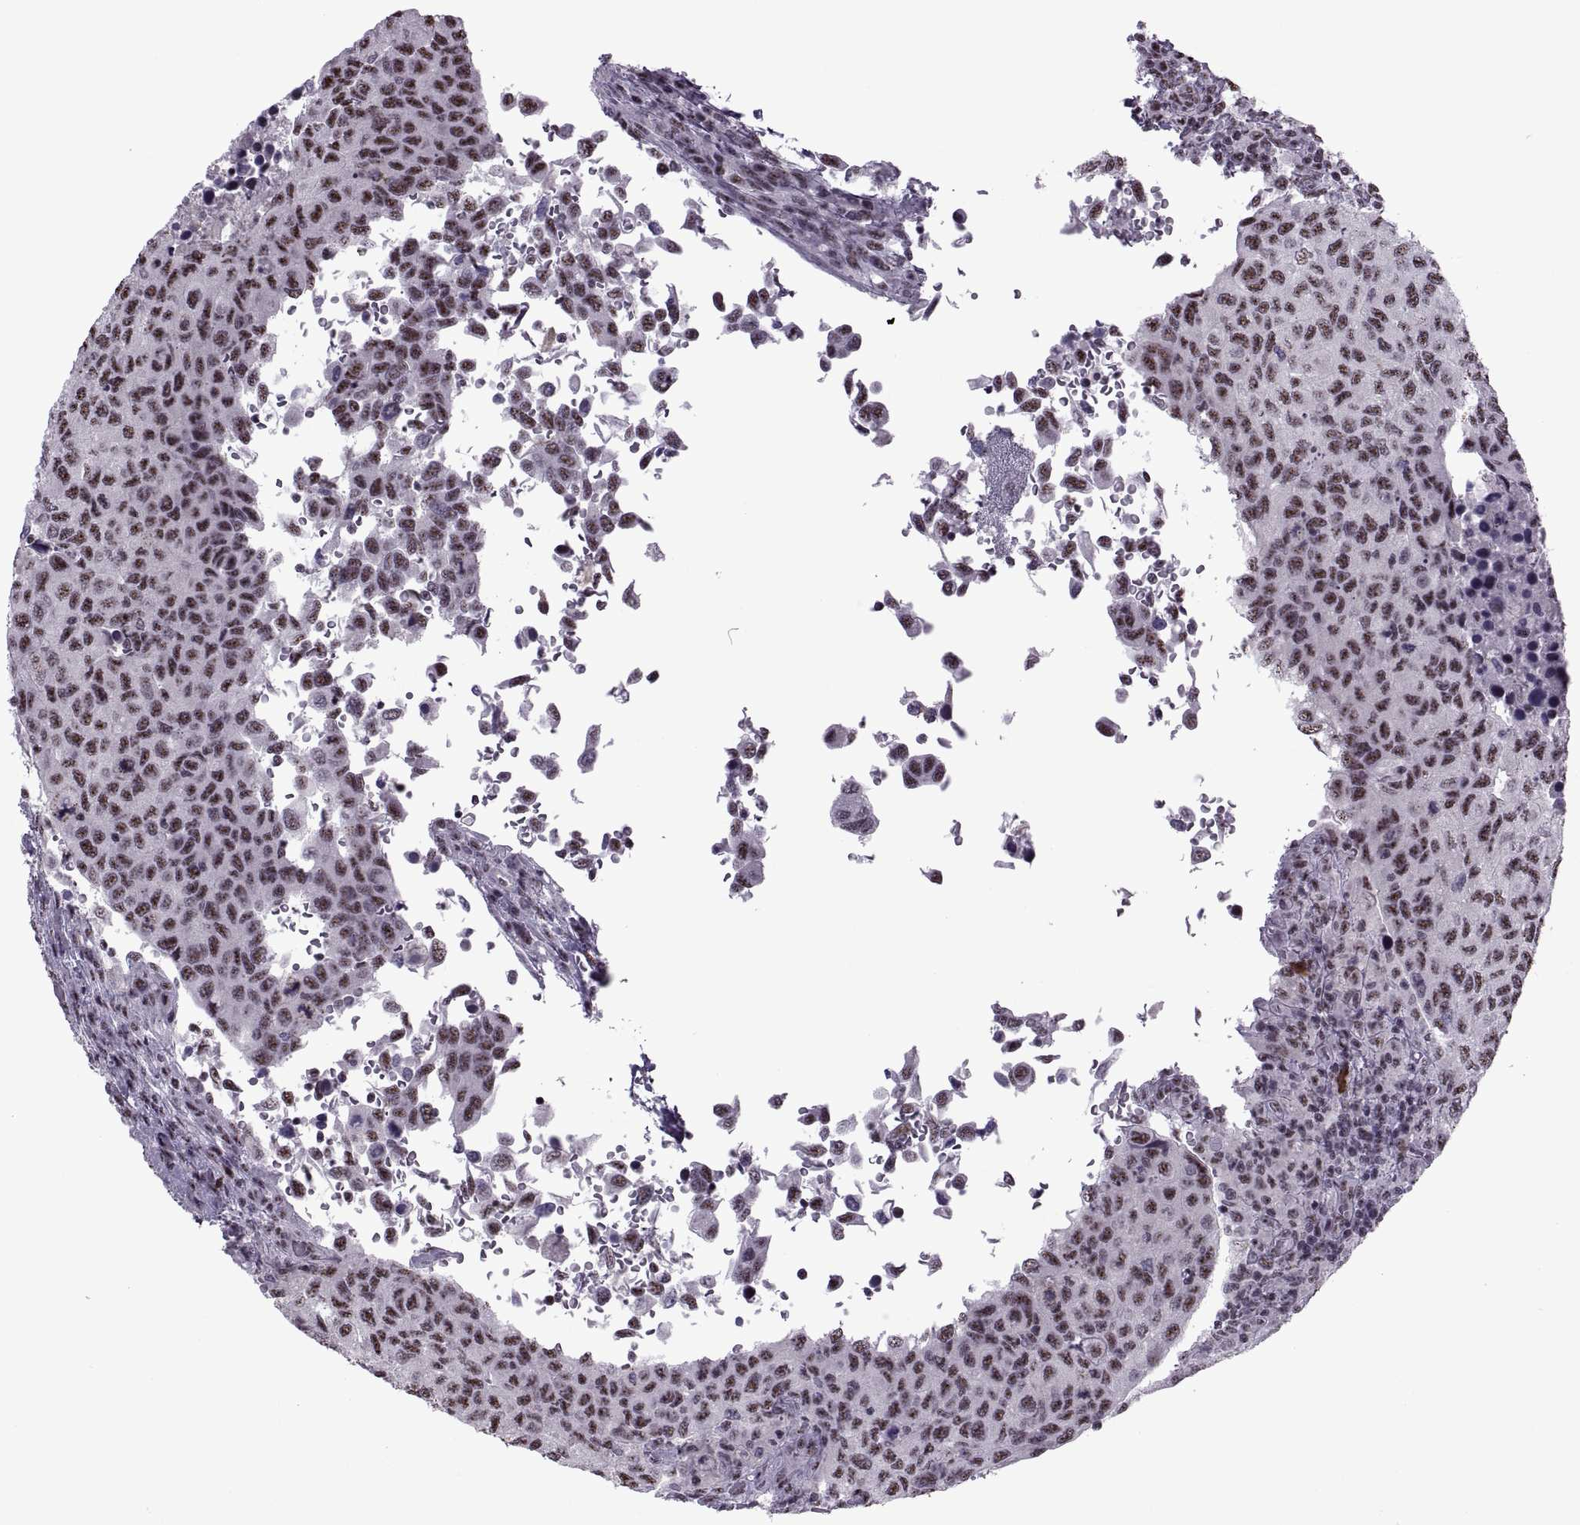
{"staining": {"intensity": "weak", "quantity": ">75%", "location": "nuclear"}, "tissue": "urothelial cancer", "cell_type": "Tumor cells", "image_type": "cancer", "snomed": [{"axis": "morphology", "description": "Urothelial carcinoma, High grade"}, {"axis": "topography", "description": "Urinary bladder"}], "caption": "Urothelial carcinoma (high-grade) tissue reveals weak nuclear expression in about >75% of tumor cells The staining was performed using DAB to visualize the protein expression in brown, while the nuclei were stained in blue with hematoxylin (Magnification: 20x).", "gene": "MAGEA4", "patient": {"sex": "female", "age": 78}}